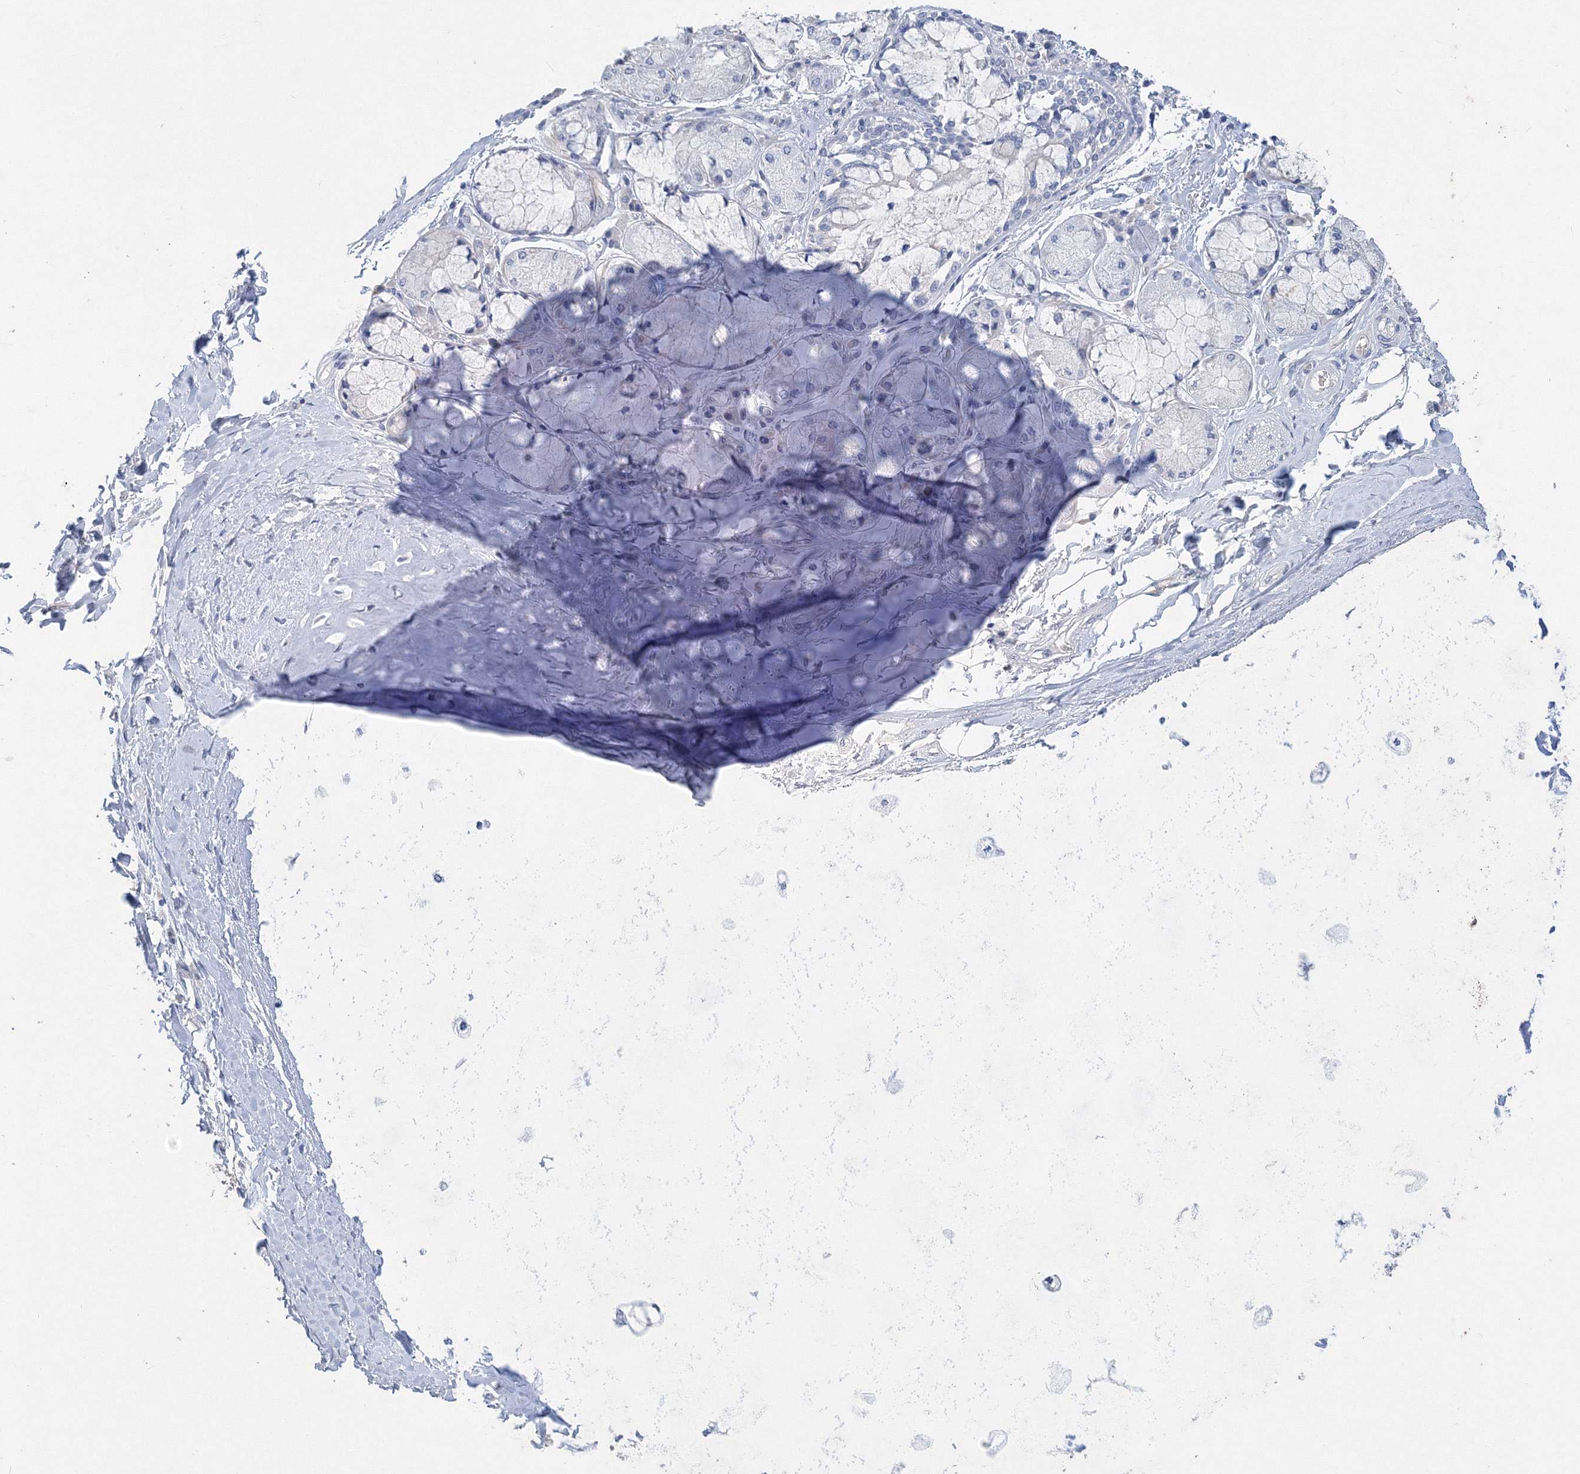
{"staining": {"intensity": "negative", "quantity": "none", "location": "none"}, "tissue": "adipose tissue", "cell_type": "Adipocytes", "image_type": "normal", "snomed": [{"axis": "morphology", "description": "Normal tissue, NOS"}, {"axis": "topography", "description": "Cartilage tissue"}, {"axis": "topography", "description": "Bronchus"}, {"axis": "topography", "description": "Lung"}, {"axis": "topography", "description": "Peripheral nerve tissue"}], "caption": "An immunohistochemistry histopathology image of normal adipose tissue is shown. There is no staining in adipocytes of adipose tissue. Nuclei are stained in blue.", "gene": "OSBPL6", "patient": {"sex": "female", "age": 49}}